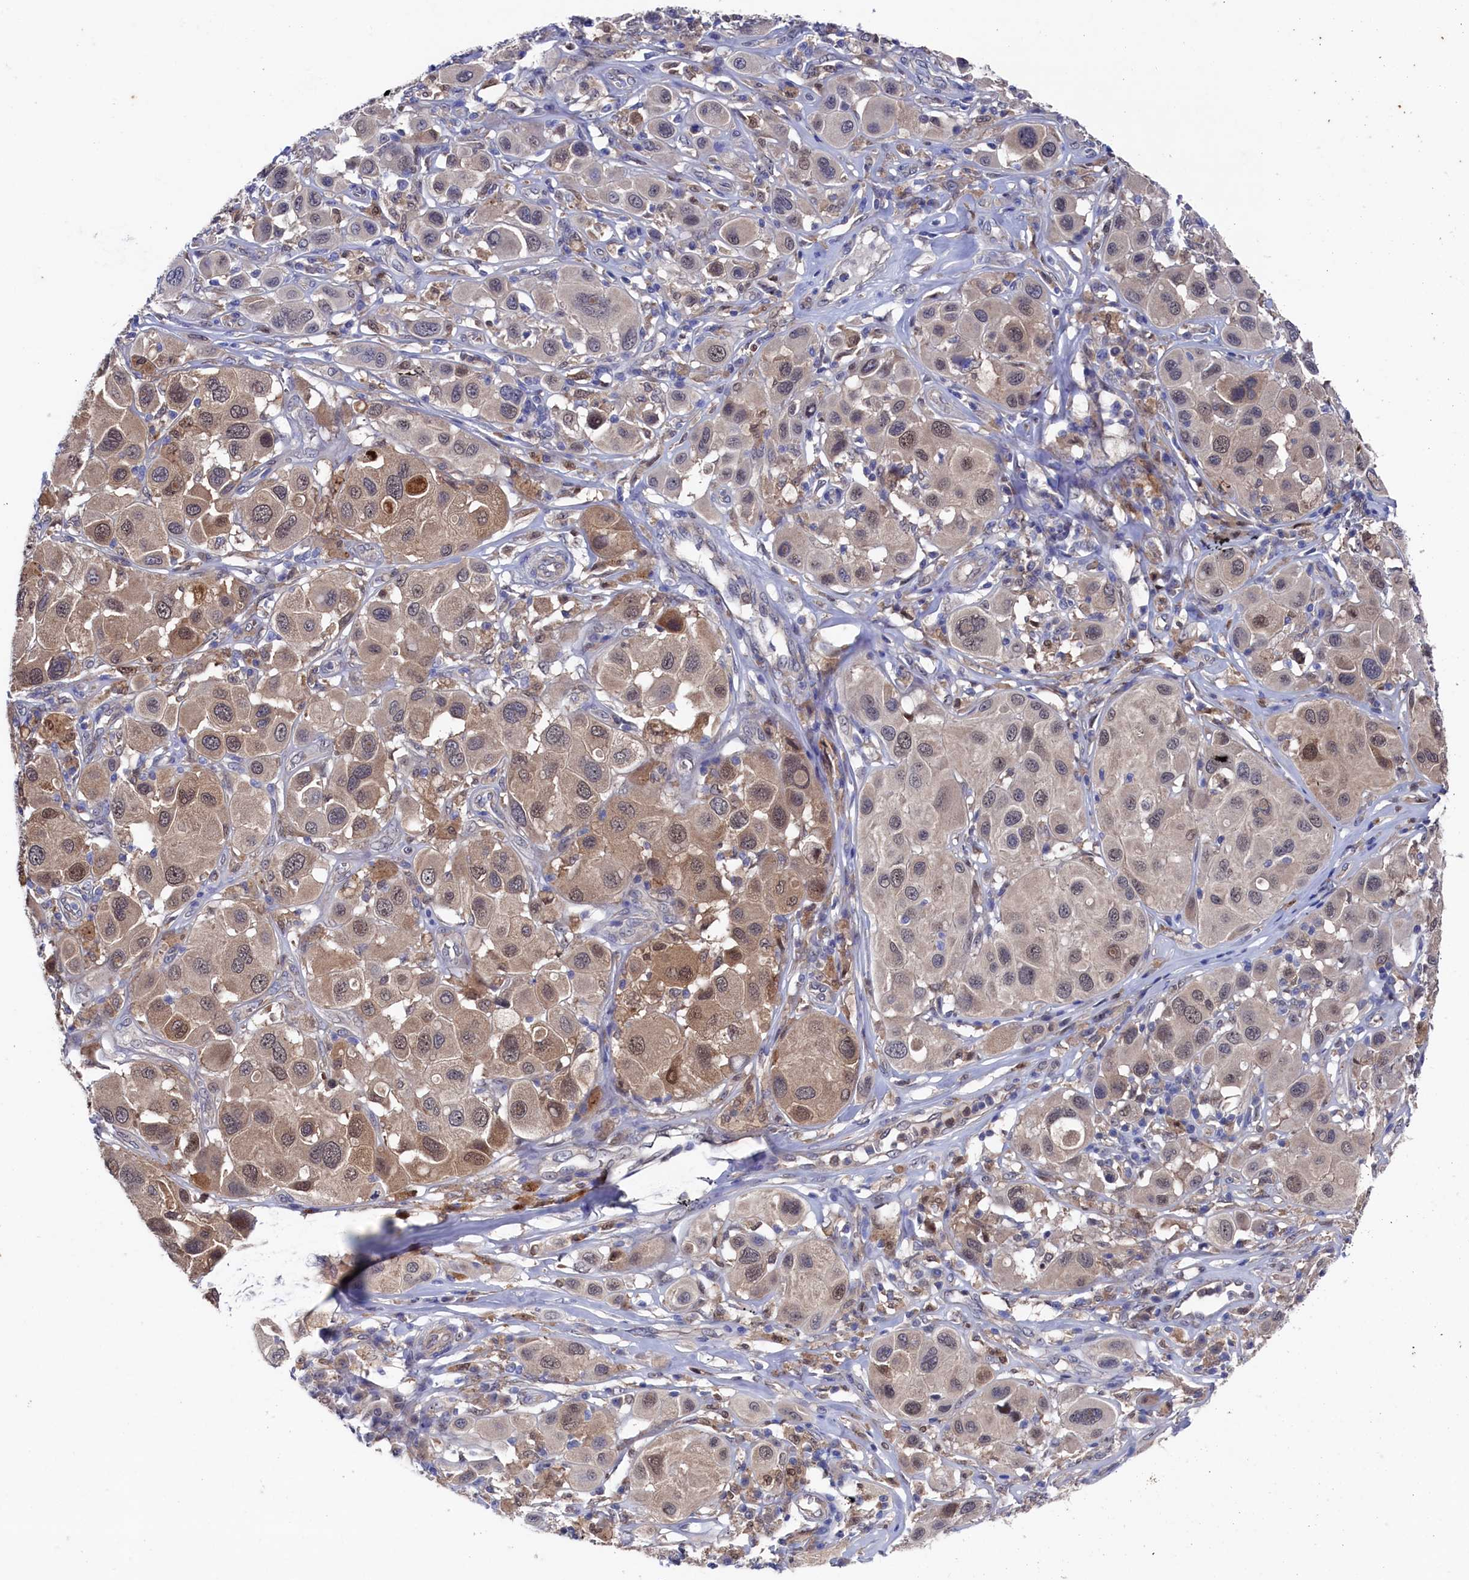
{"staining": {"intensity": "moderate", "quantity": "25%-75%", "location": "cytoplasmic/membranous,nuclear"}, "tissue": "melanoma", "cell_type": "Tumor cells", "image_type": "cancer", "snomed": [{"axis": "morphology", "description": "Malignant melanoma, Metastatic site"}, {"axis": "topography", "description": "Skin"}], "caption": "Immunohistochemistry micrograph of malignant melanoma (metastatic site) stained for a protein (brown), which displays medium levels of moderate cytoplasmic/membranous and nuclear expression in approximately 25%-75% of tumor cells.", "gene": "RNH1", "patient": {"sex": "male", "age": 41}}